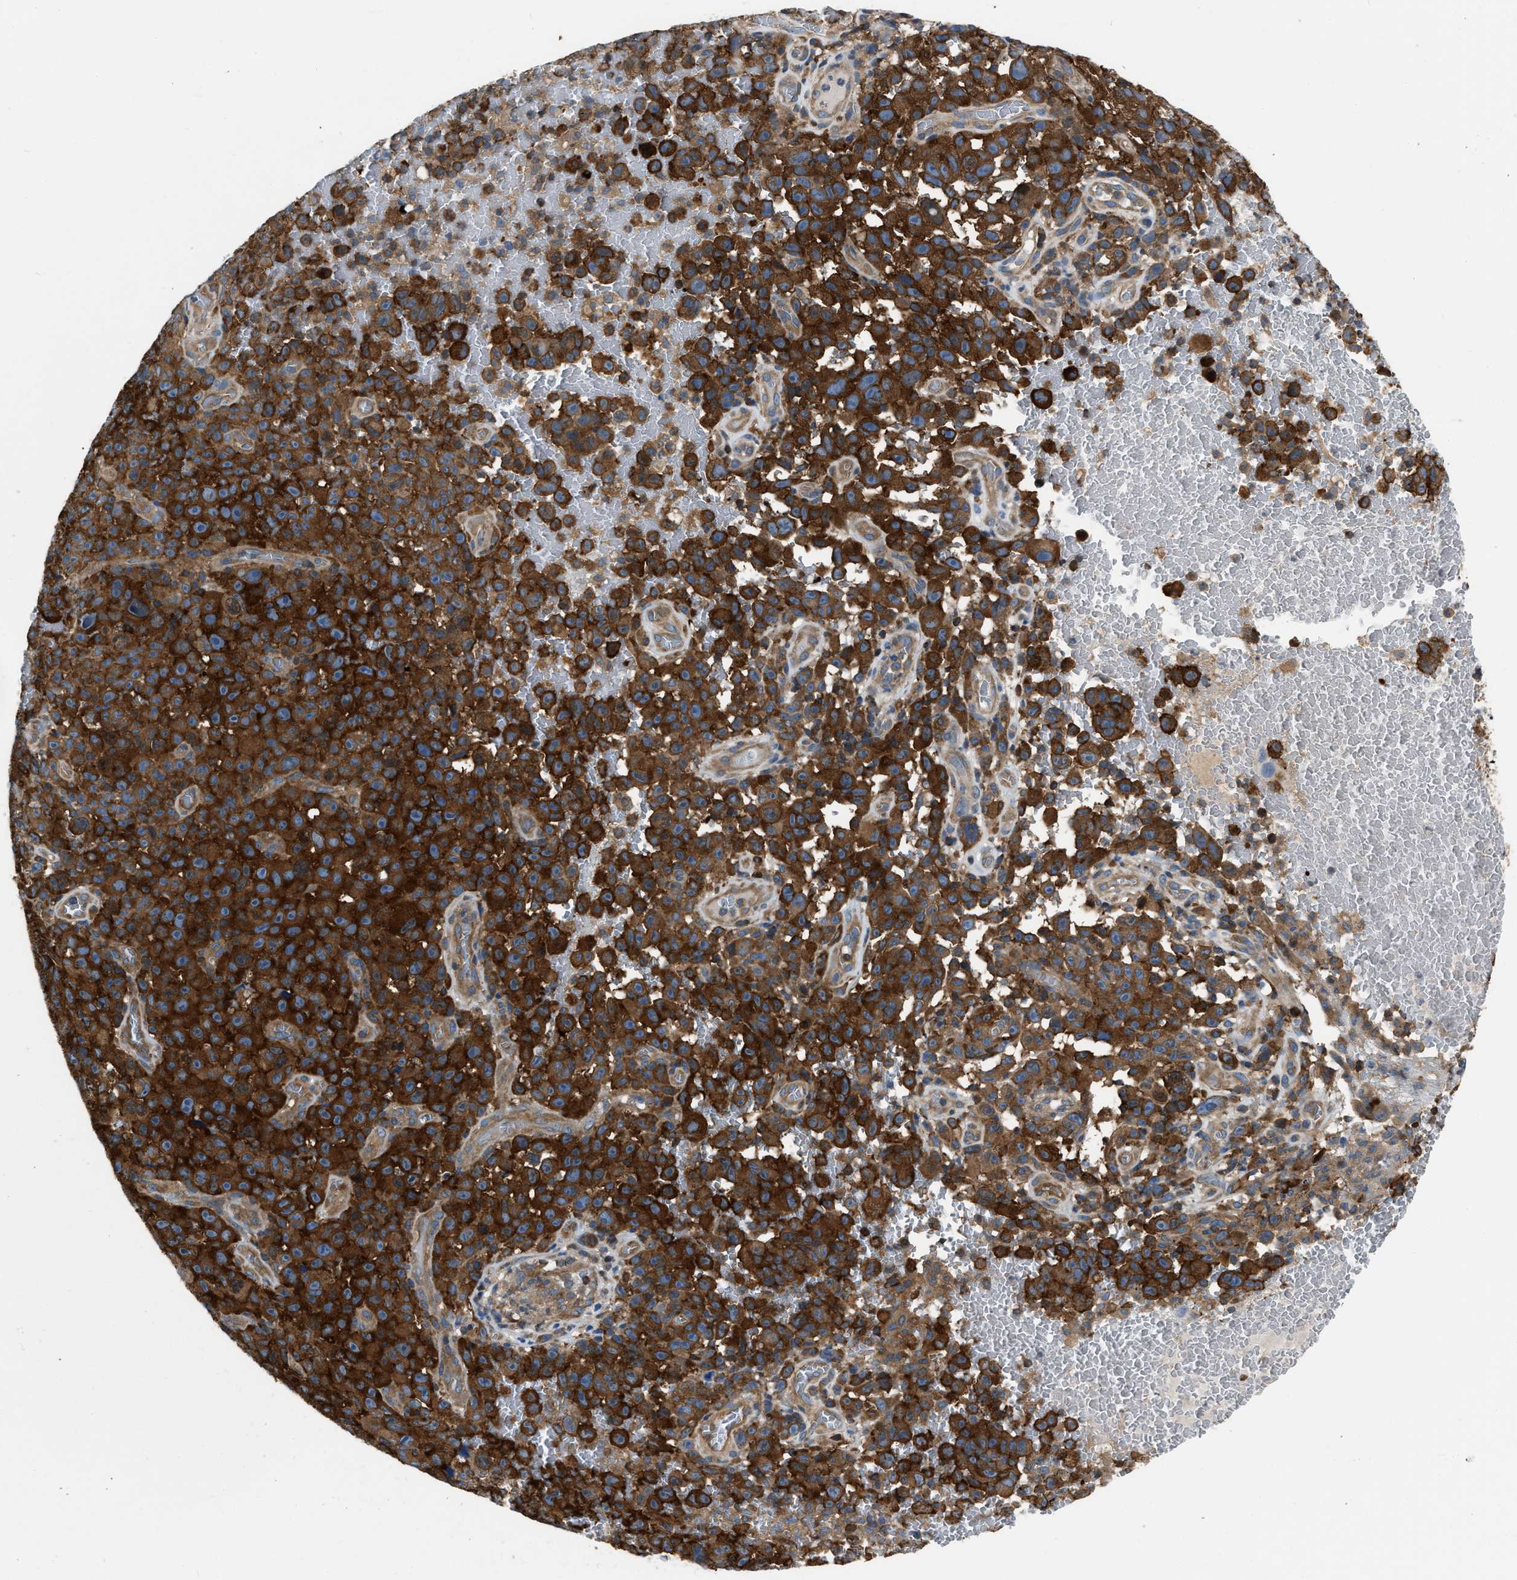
{"staining": {"intensity": "strong", "quantity": ">75%", "location": "cytoplasmic/membranous"}, "tissue": "melanoma", "cell_type": "Tumor cells", "image_type": "cancer", "snomed": [{"axis": "morphology", "description": "Malignant melanoma, NOS"}, {"axis": "topography", "description": "Skin"}], "caption": "IHC image of neoplastic tissue: melanoma stained using IHC demonstrates high levels of strong protein expression localized specifically in the cytoplasmic/membranous of tumor cells, appearing as a cytoplasmic/membranous brown color.", "gene": "YARS1", "patient": {"sex": "female", "age": 82}}